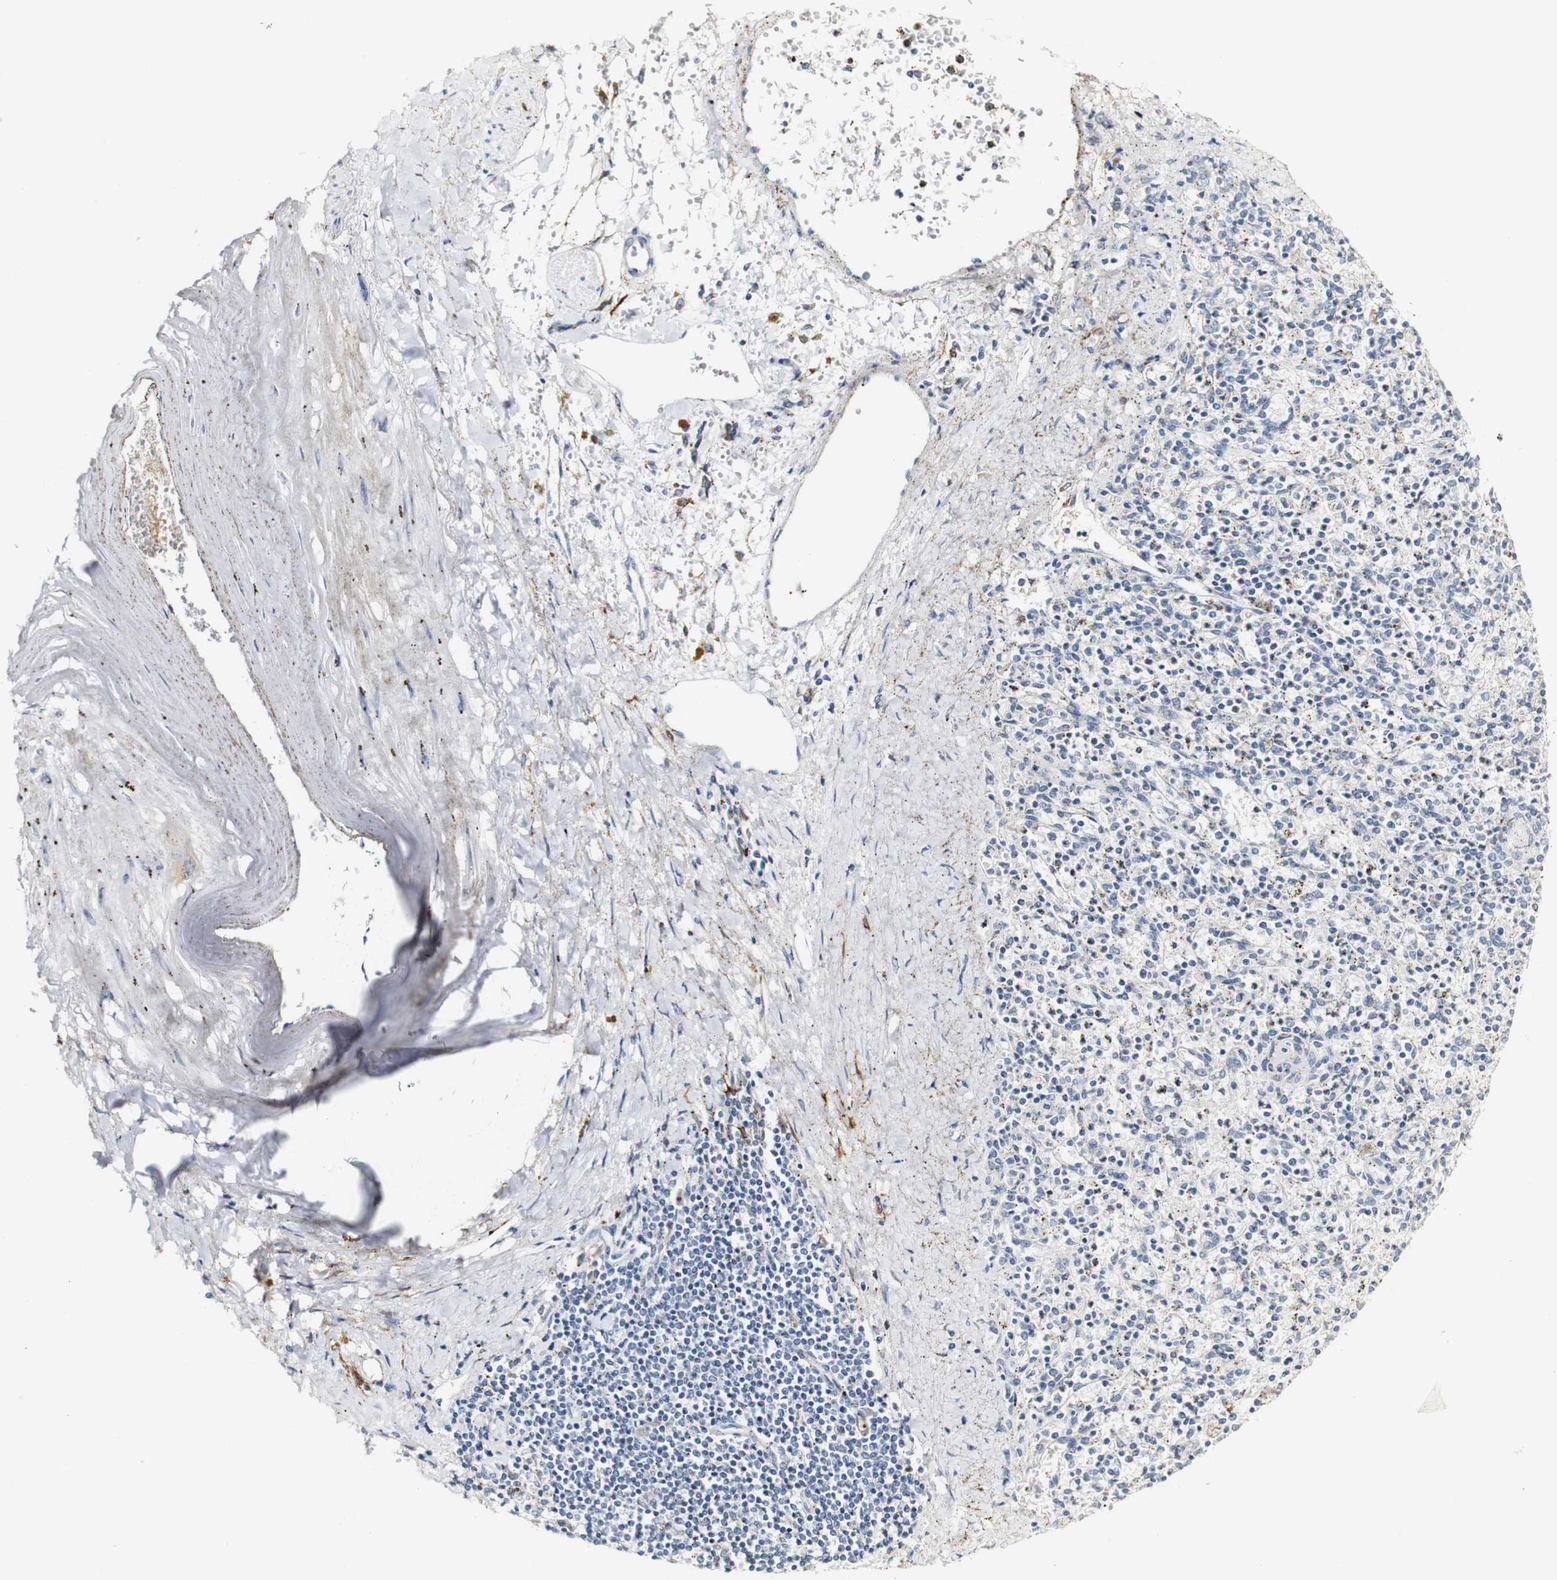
{"staining": {"intensity": "negative", "quantity": "none", "location": "none"}, "tissue": "spleen", "cell_type": "Cells in red pulp", "image_type": "normal", "snomed": [{"axis": "morphology", "description": "Normal tissue, NOS"}, {"axis": "topography", "description": "Spleen"}], "caption": "An IHC image of benign spleen is shown. There is no staining in cells in red pulp of spleen. (Immunohistochemistry, brightfield microscopy, high magnification).", "gene": "FMO3", "patient": {"sex": "male", "age": 72}}